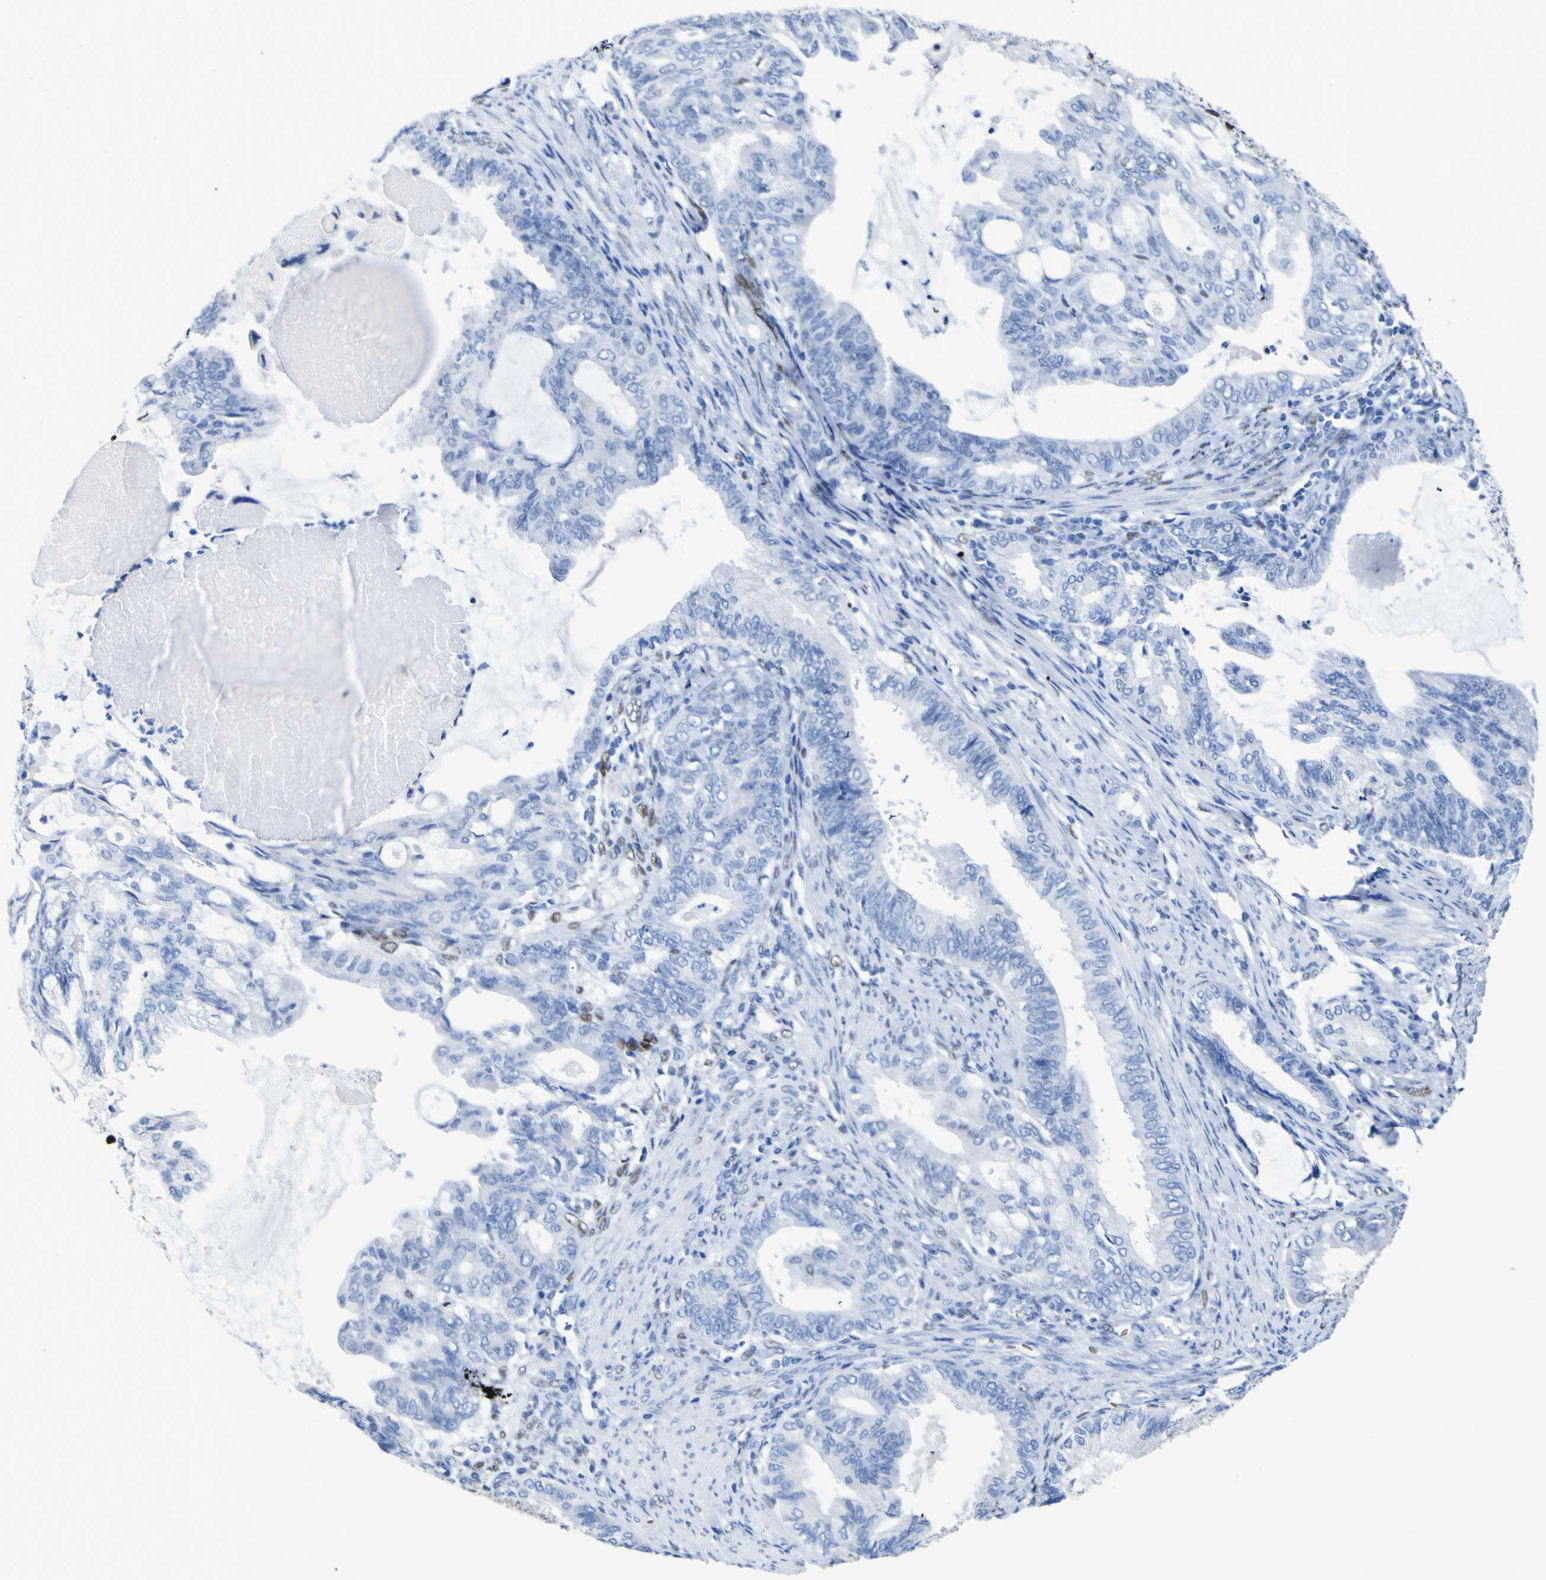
{"staining": {"intensity": "negative", "quantity": "none", "location": "none"}, "tissue": "endometrial cancer", "cell_type": "Tumor cells", "image_type": "cancer", "snomed": [{"axis": "morphology", "description": "Adenocarcinoma, NOS"}, {"axis": "topography", "description": "Endometrium"}], "caption": "Tumor cells show no significant positivity in adenocarcinoma (endometrial).", "gene": "DACH1", "patient": {"sex": "female", "age": 86}}